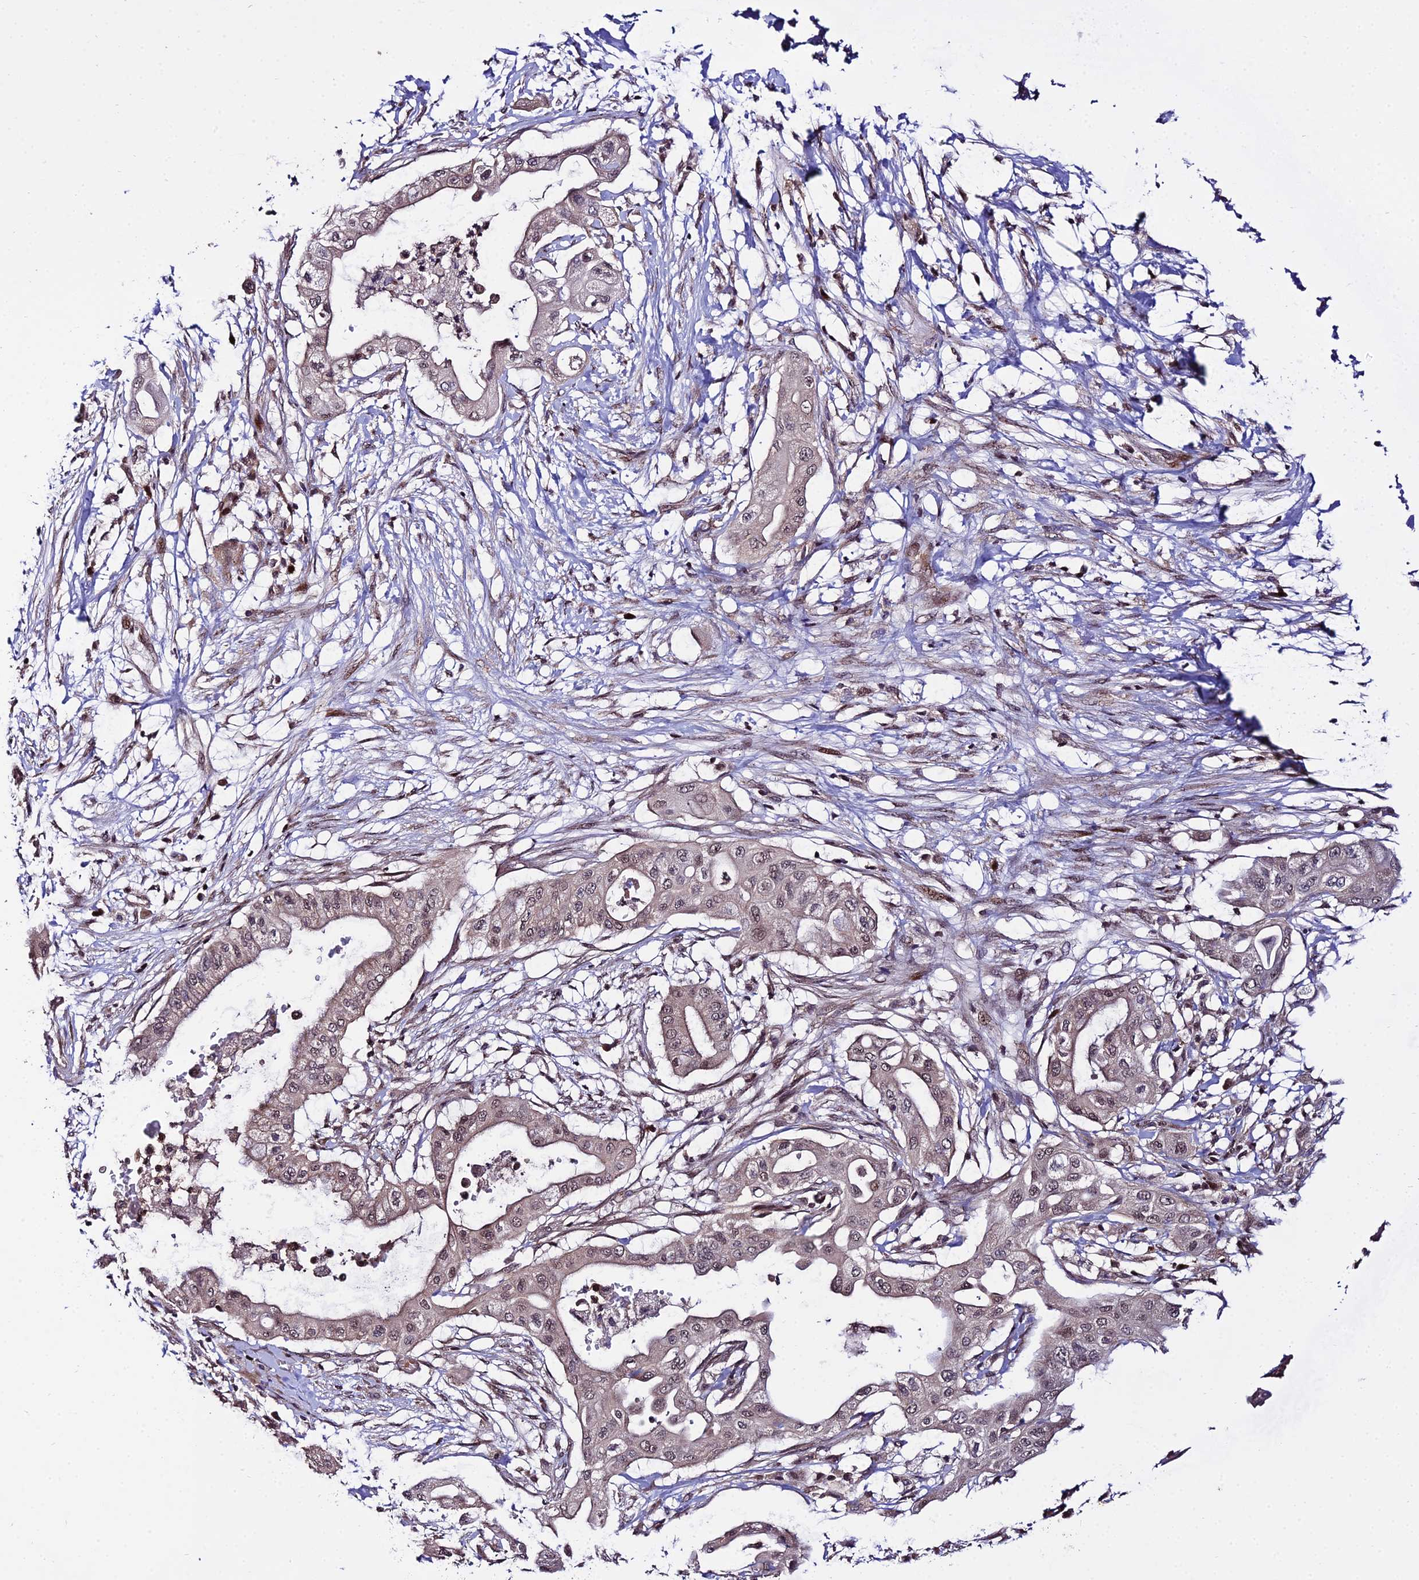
{"staining": {"intensity": "weak", "quantity": ">75%", "location": "nuclear"}, "tissue": "pancreatic cancer", "cell_type": "Tumor cells", "image_type": "cancer", "snomed": [{"axis": "morphology", "description": "Adenocarcinoma, NOS"}, {"axis": "topography", "description": "Pancreas"}], "caption": "Immunohistochemical staining of human pancreatic cancer demonstrates weak nuclear protein expression in about >75% of tumor cells. (DAB (3,3'-diaminobenzidine) = brown stain, brightfield microscopy at high magnification).", "gene": "CIB3", "patient": {"sex": "male", "age": 68}}